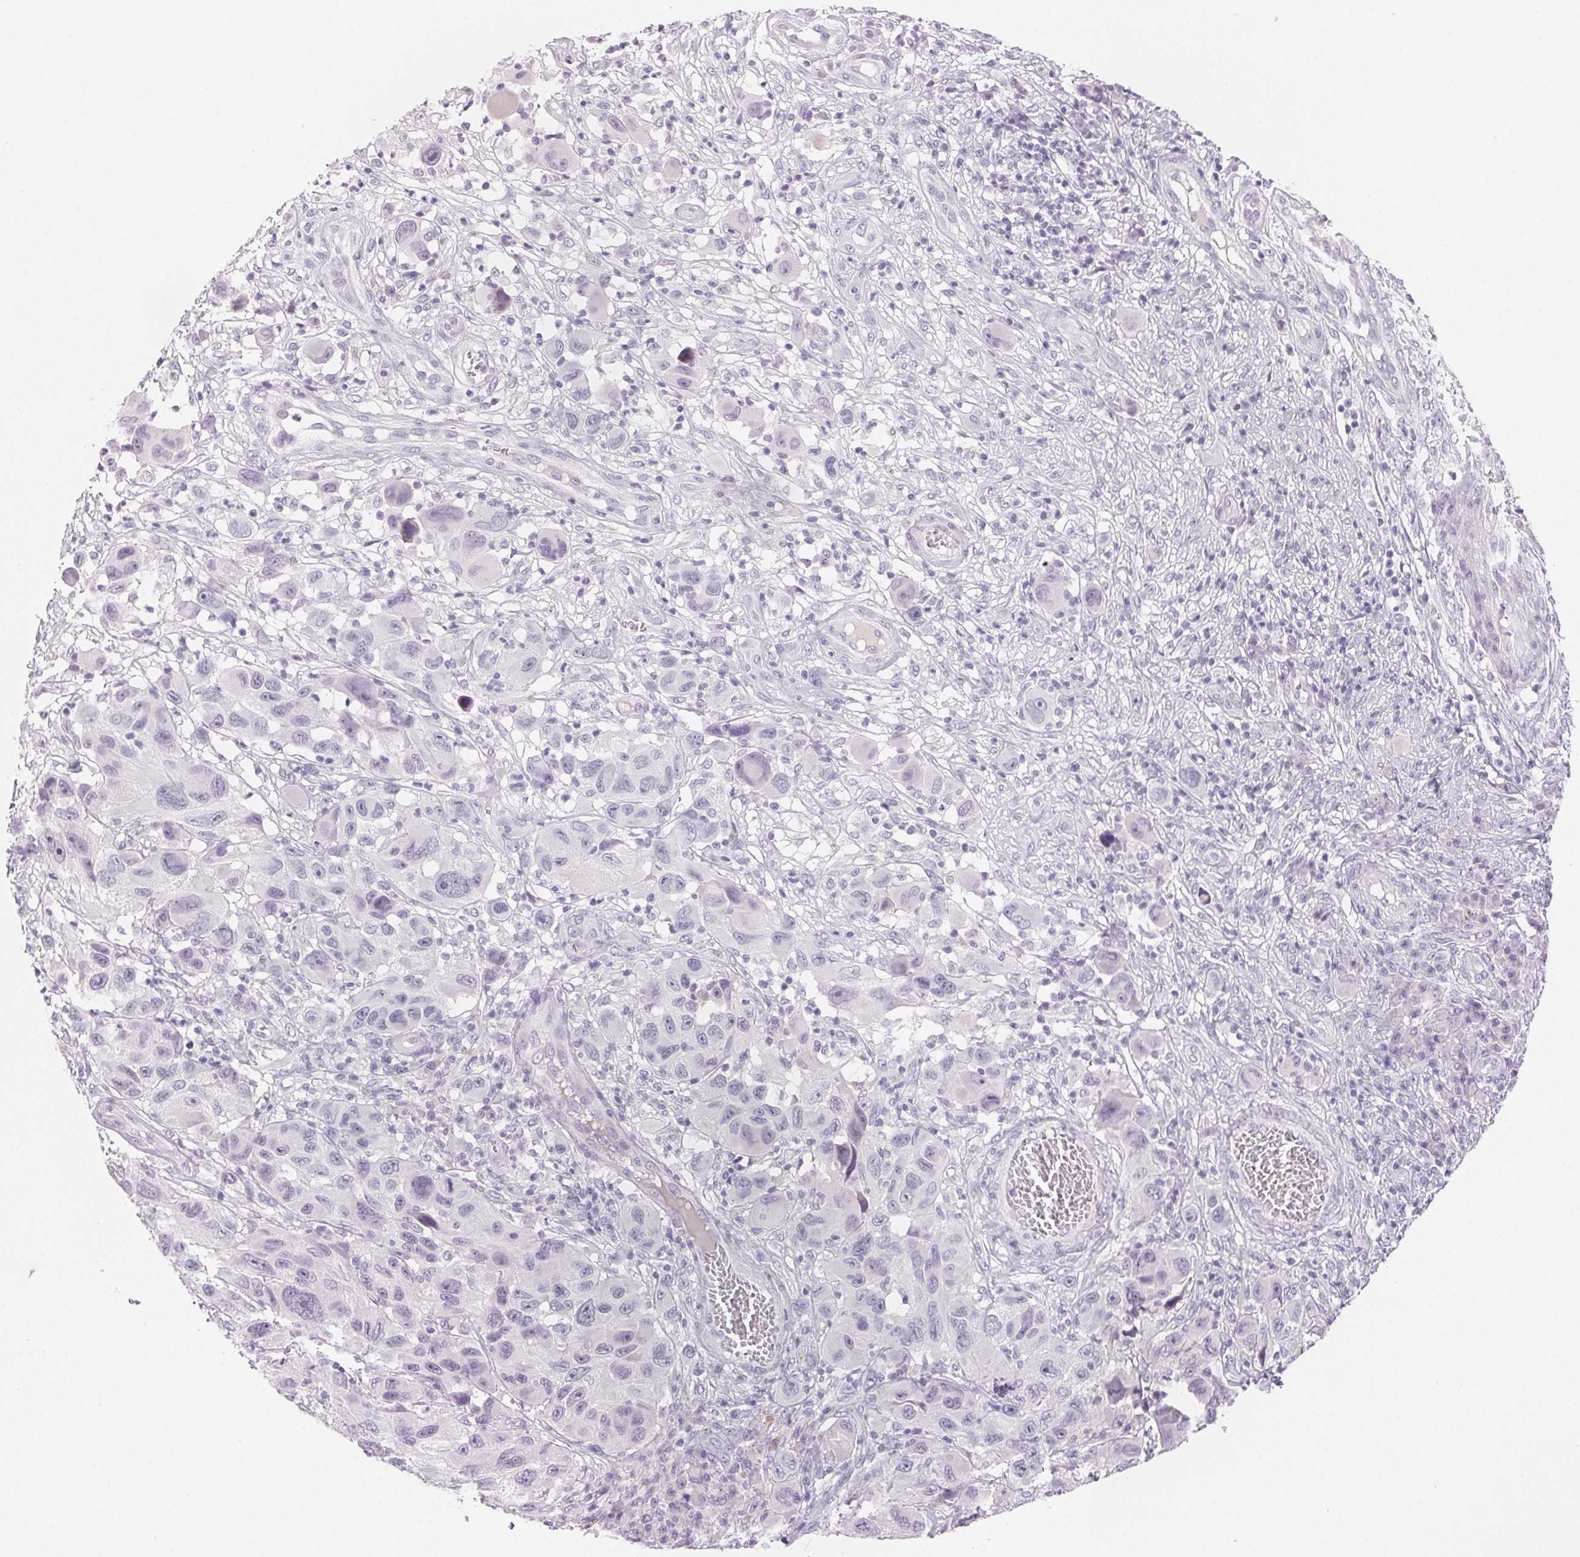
{"staining": {"intensity": "negative", "quantity": "none", "location": "none"}, "tissue": "melanoma", "cell_type": "Tumor cells", "image_type": "cancer", "snomed": [{"axis": "morphology", "description": "Malignant melanoma, NOS"}, {"axis": "topography", "description": "Skin"}], "caption": "There is no significant staining in tumor cells of malignant melanoma.", "gene": "BPIFB2", "patient": {"sex": "male", "age": 53}}